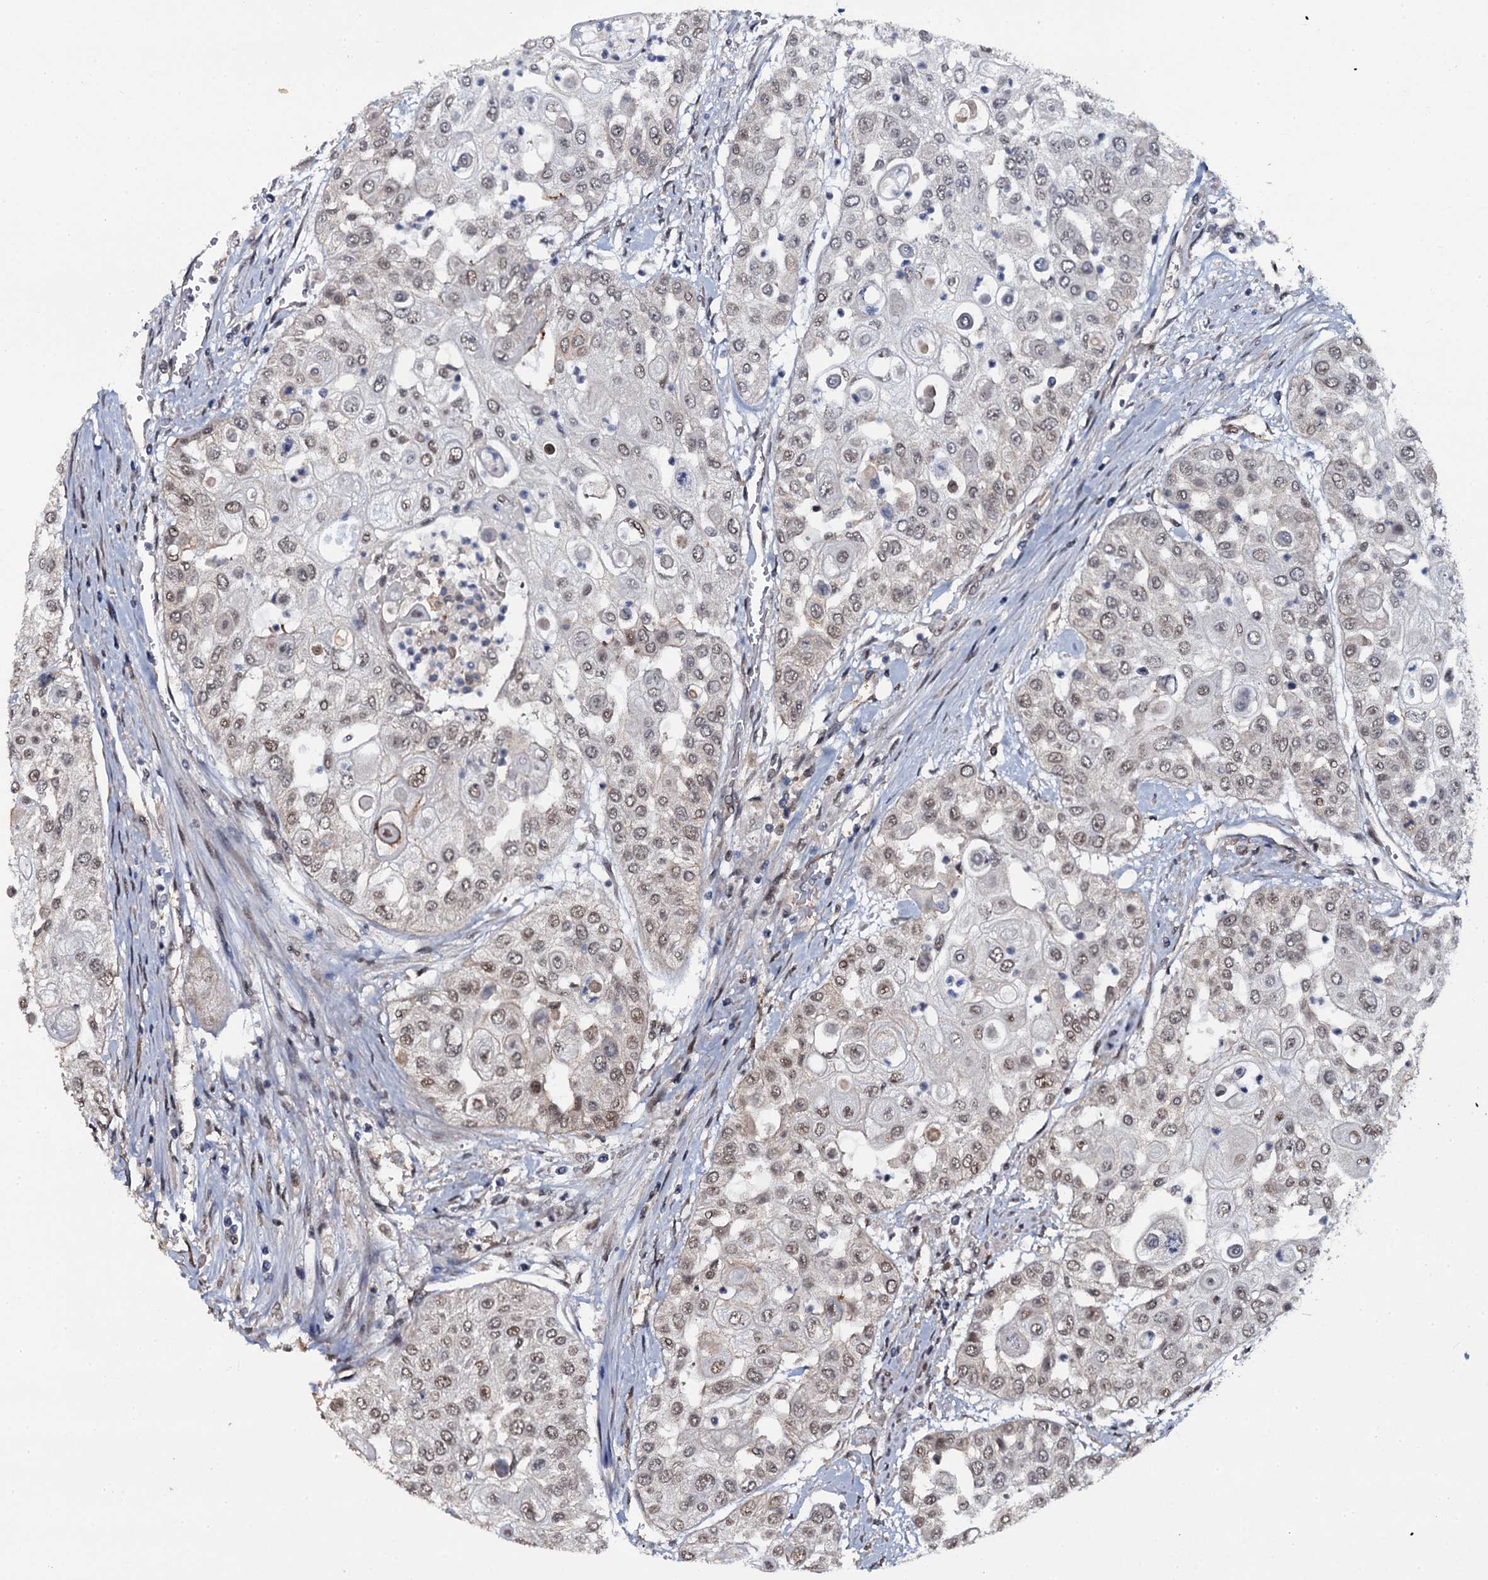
{"staining": {"intensity": "weak", "quantity": "<25%", "location": "nuclear"}, "tissue": "urothelial cancer", "cell_type": "Tumor cells", "image_type": "cancer", "snomed": [{"axis": "morphology", "description": "Urothelial carcinoma, High grade"}, {"axis": "topography", "description": "Urinary bladder"}], "caption": "This histopathology image is of urothelial cancer stained with immunohistochemistry (IHC) to label a protein in brown with the nuclei are counter-stained blue. There is no staining in tumor cells.", "gene": "SH2D4B", "patient": {"sex": "female", "age": 79}}